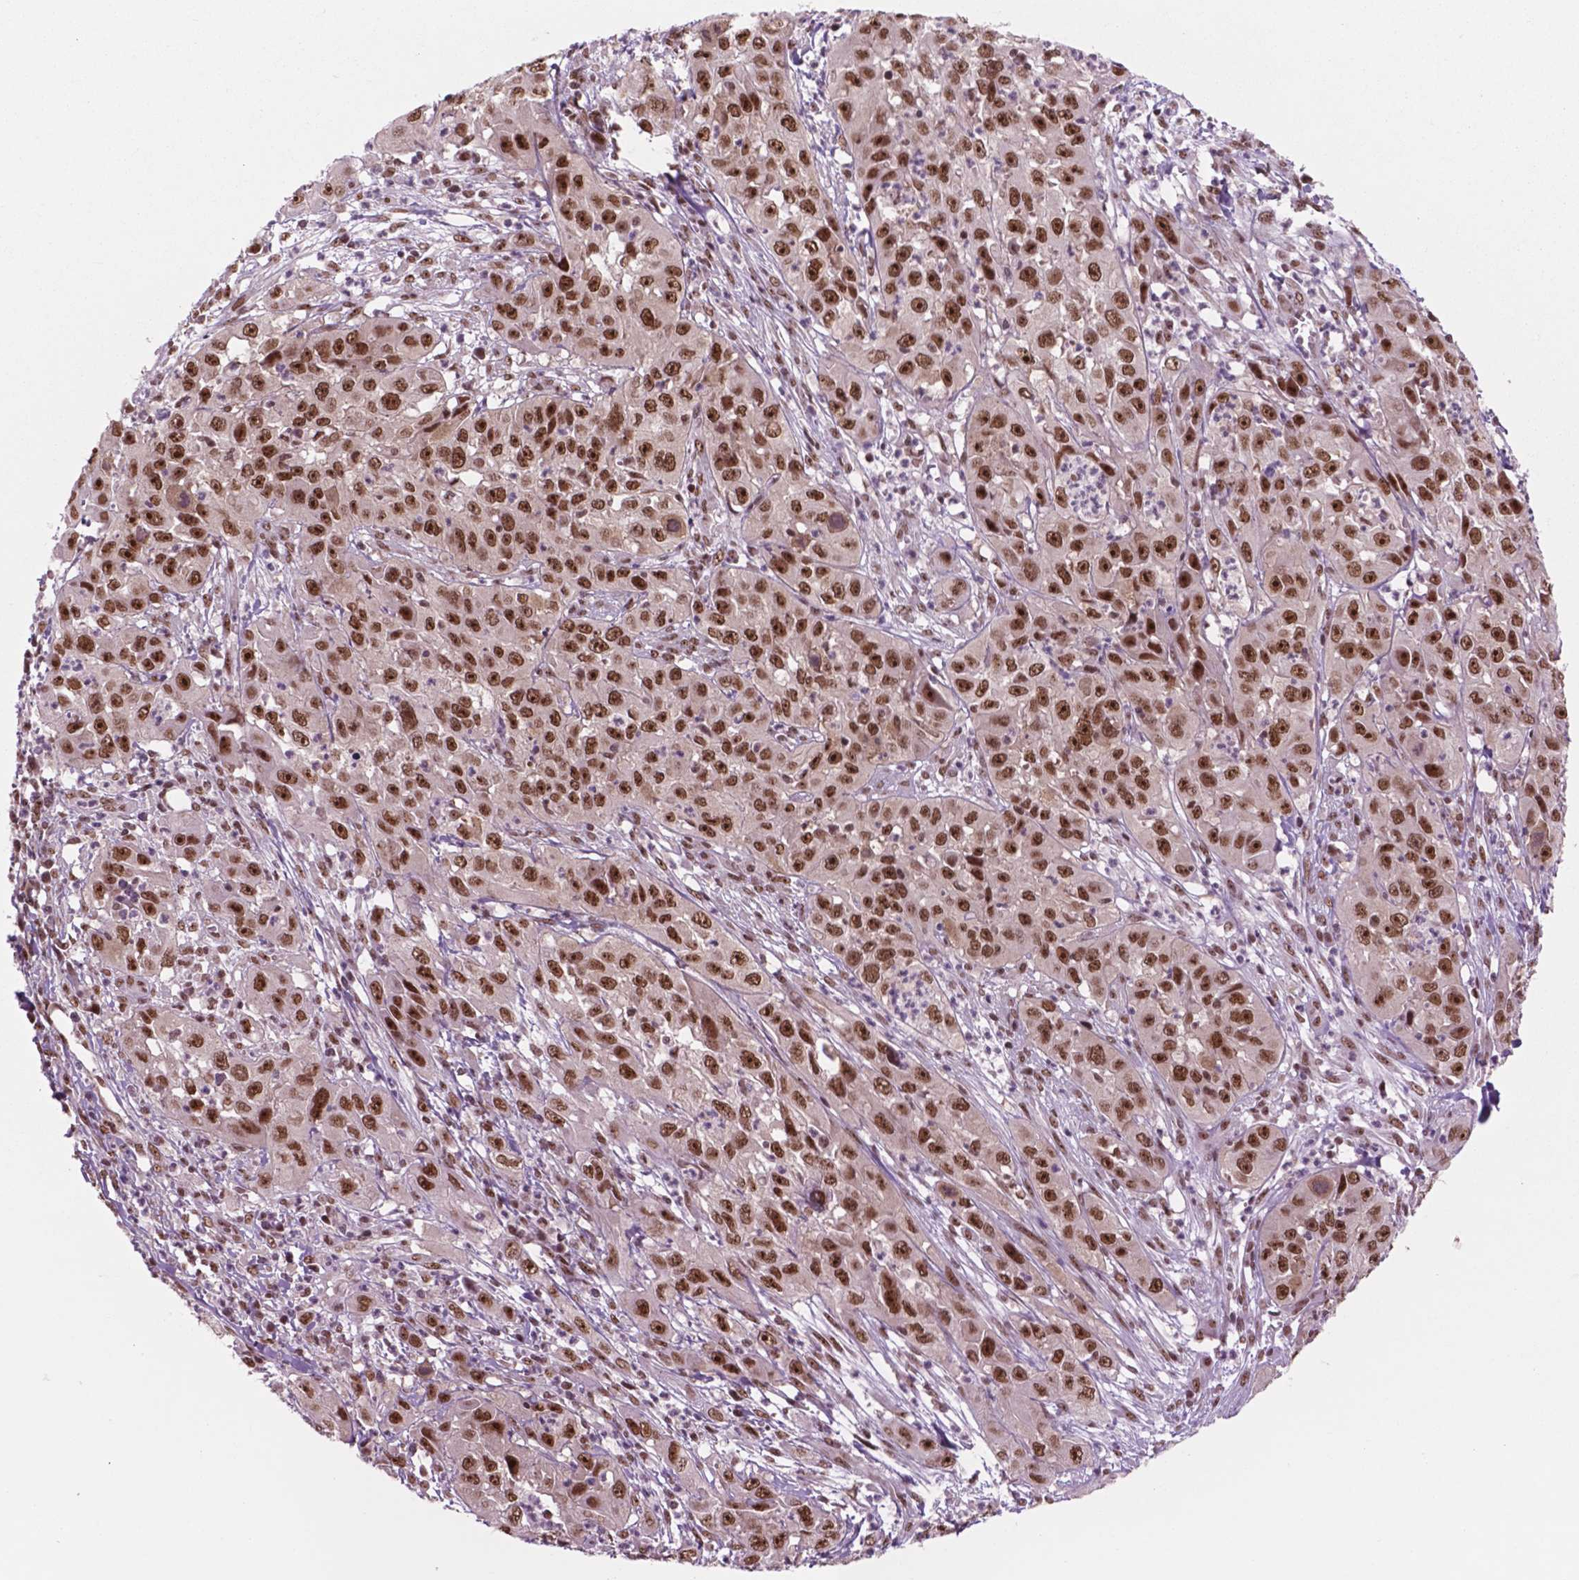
{"staining": {"intensity": "strong", "quantity": ">75%", "location": "nuclear"}, "tissue": "cervical cancer", "cell_type": "Tumor cells", "image_type": "cancer", "snomed": [{"axis": "morphology", "description": "Squamous cell carcinoma, NOS"}, {"axis": "topography", "description": "Cervix"}], "caption": "DAB immunohistochemical staining of human cervical cancer reveals strong nuclear protein positivity in about >75% of tumor cells.", "gene": "POLR2E", "patient": {"sex": "female", "age": 32}}